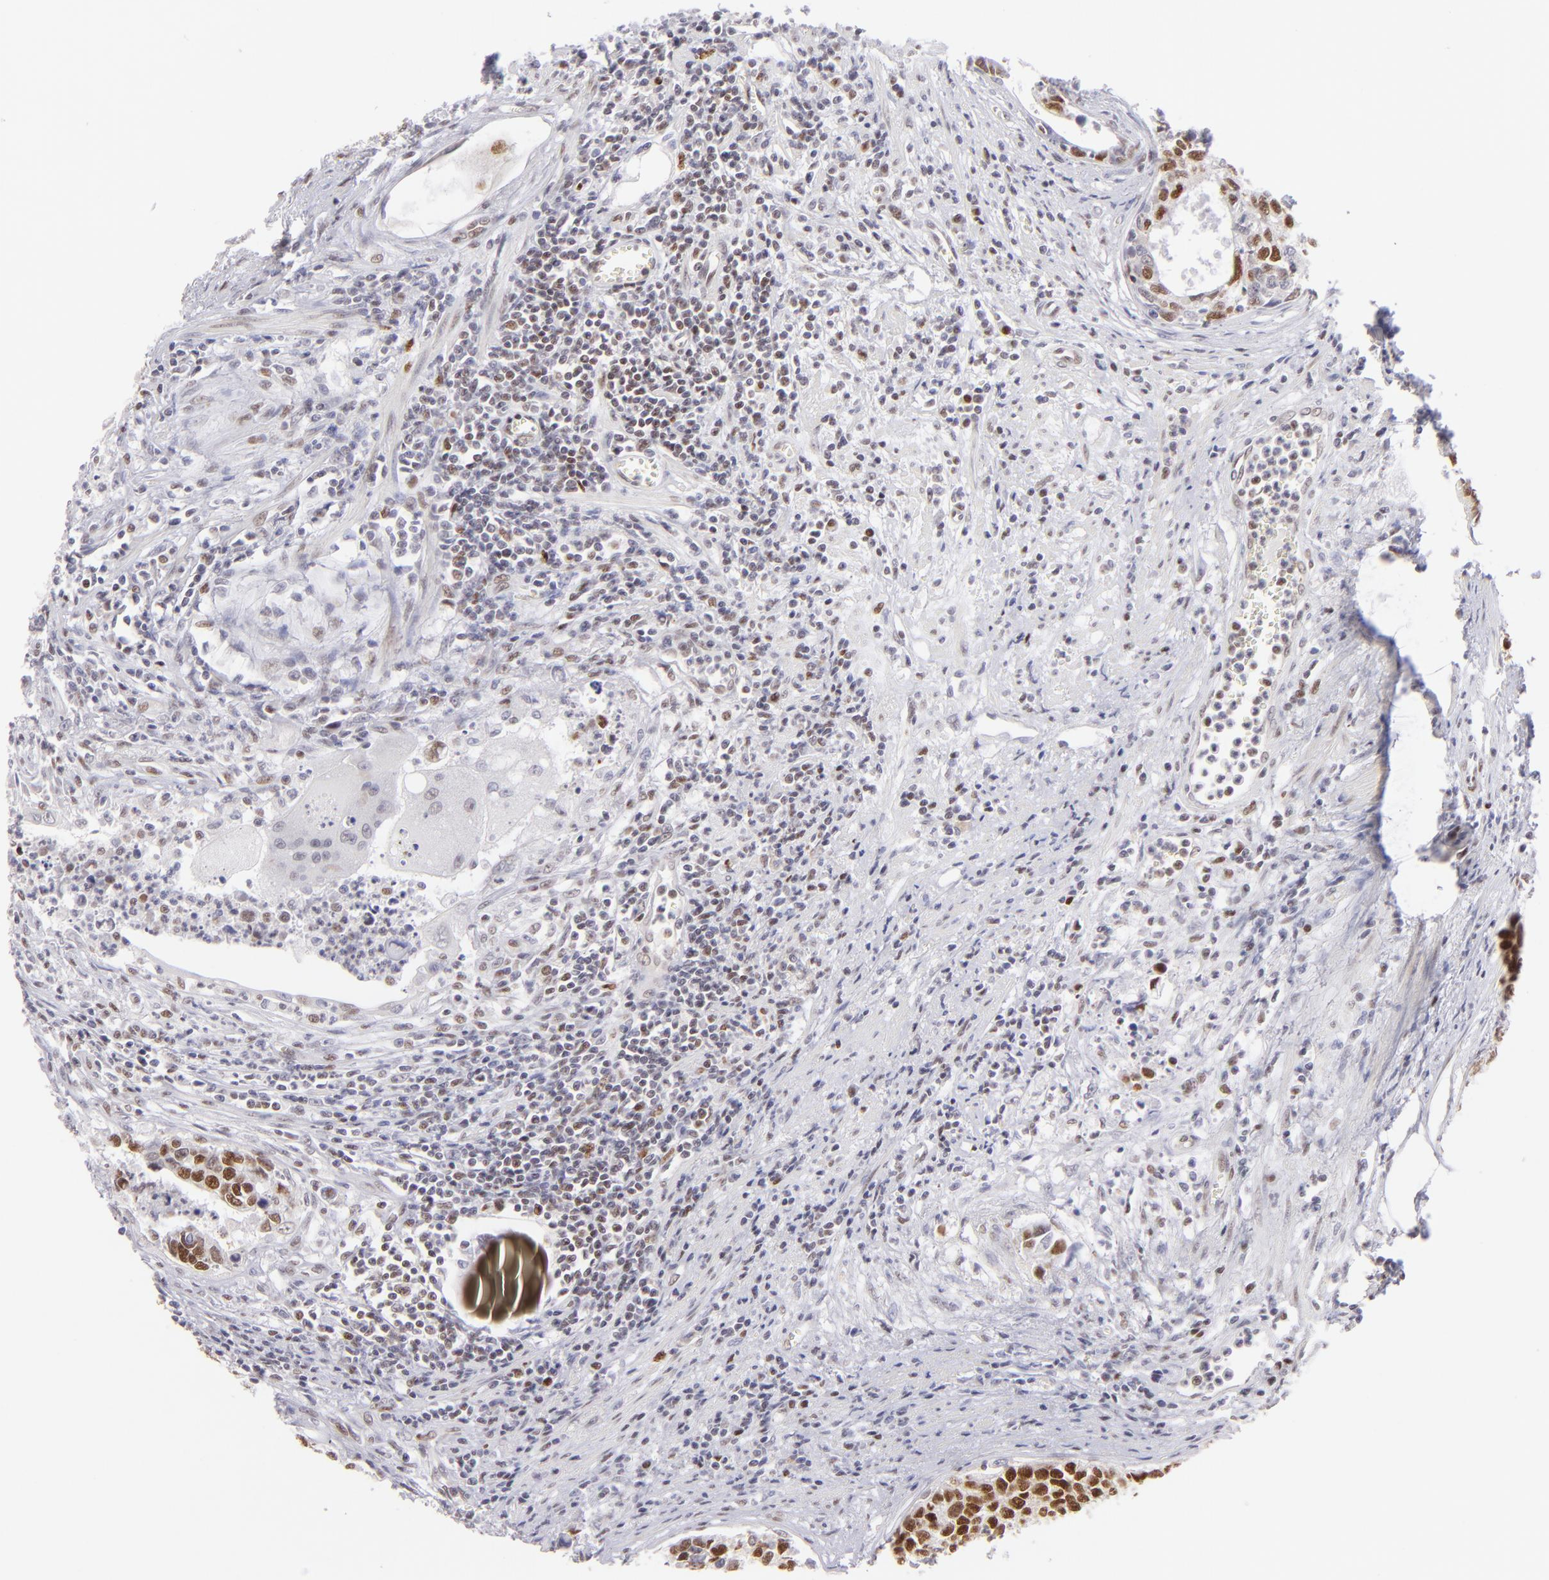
{"staining": {"intensity": "strong", "quantity": ">75%", "location": "nuclear"}, "tissue": "urothelial cancer", "cell_type": "Tumor cells", "image_type": "cancer", "snomed": [{"axis": "morphology", "description": "Urothelial carcinoma, High grade"}, {"axis": "topography", "description": "Urinary bladder"}], "caption": "A photomicrograph of human urothelial cancer stained for a protein demonstrates strong nuclear brown staining in tumor cells.", "gene": "POU2F1", "patient": {"sex": "male", "age": 81}}